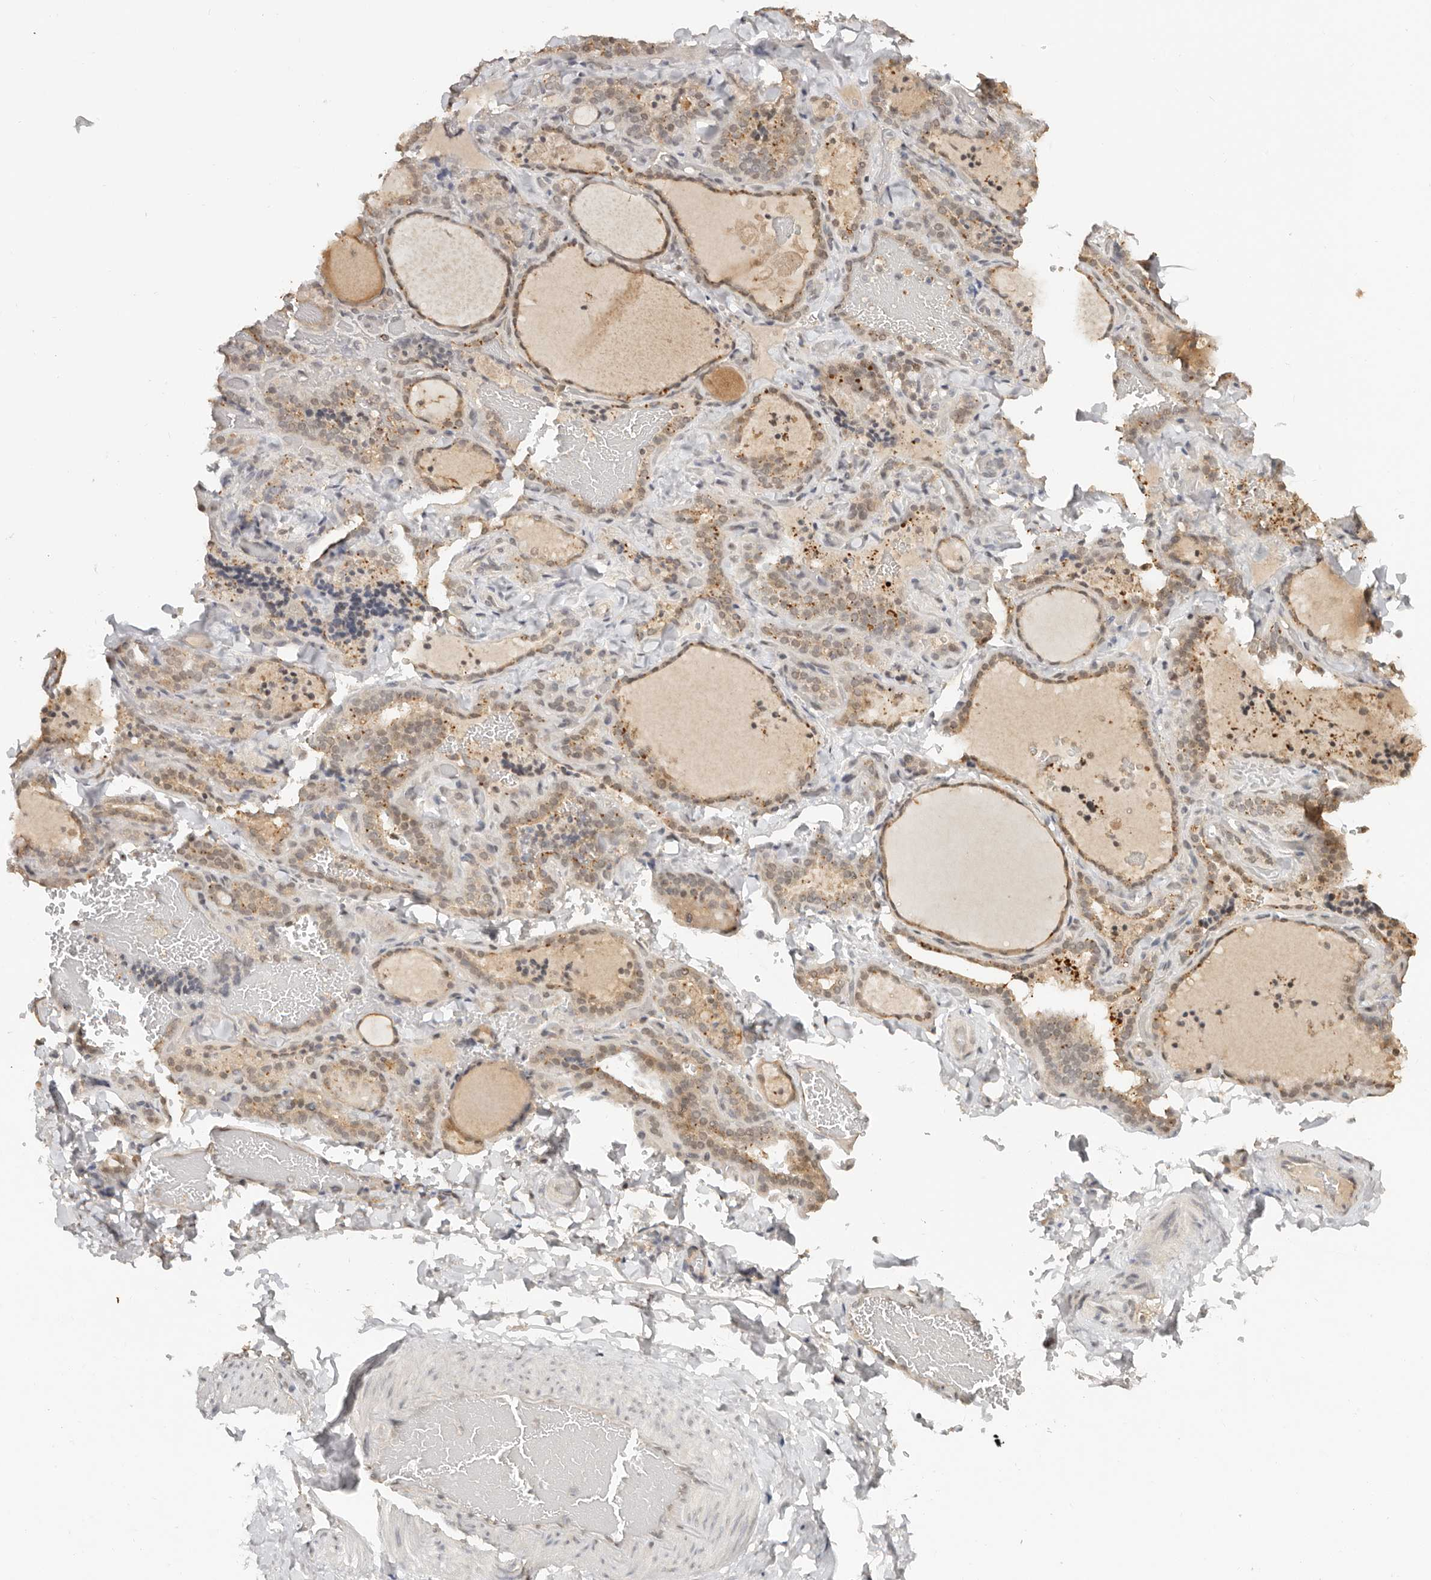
{"staining": {"intensity": "moderate", "quantity": ">75%", "location": "cytoplasmic/membranous"}, "tissue": "thyroid gland", "cell_type": "Glandular cells", "image_type": "normal", "snomed": [{"axis": "morphology", "description": "Normal tissue, NOS"}, {"axis": "topography", "description": "Thyroid gland"}], "caption": "Immunohistochemistry (IHC) photomicrograph of benign human thyroid gland stained for a protein (brown), which reveals medium levels of moderate cytoplasmic/membranous staining in about >75% of glandular cells.", "gene": "PSMA5", "patient": {"sex": "female", "age": 22}}